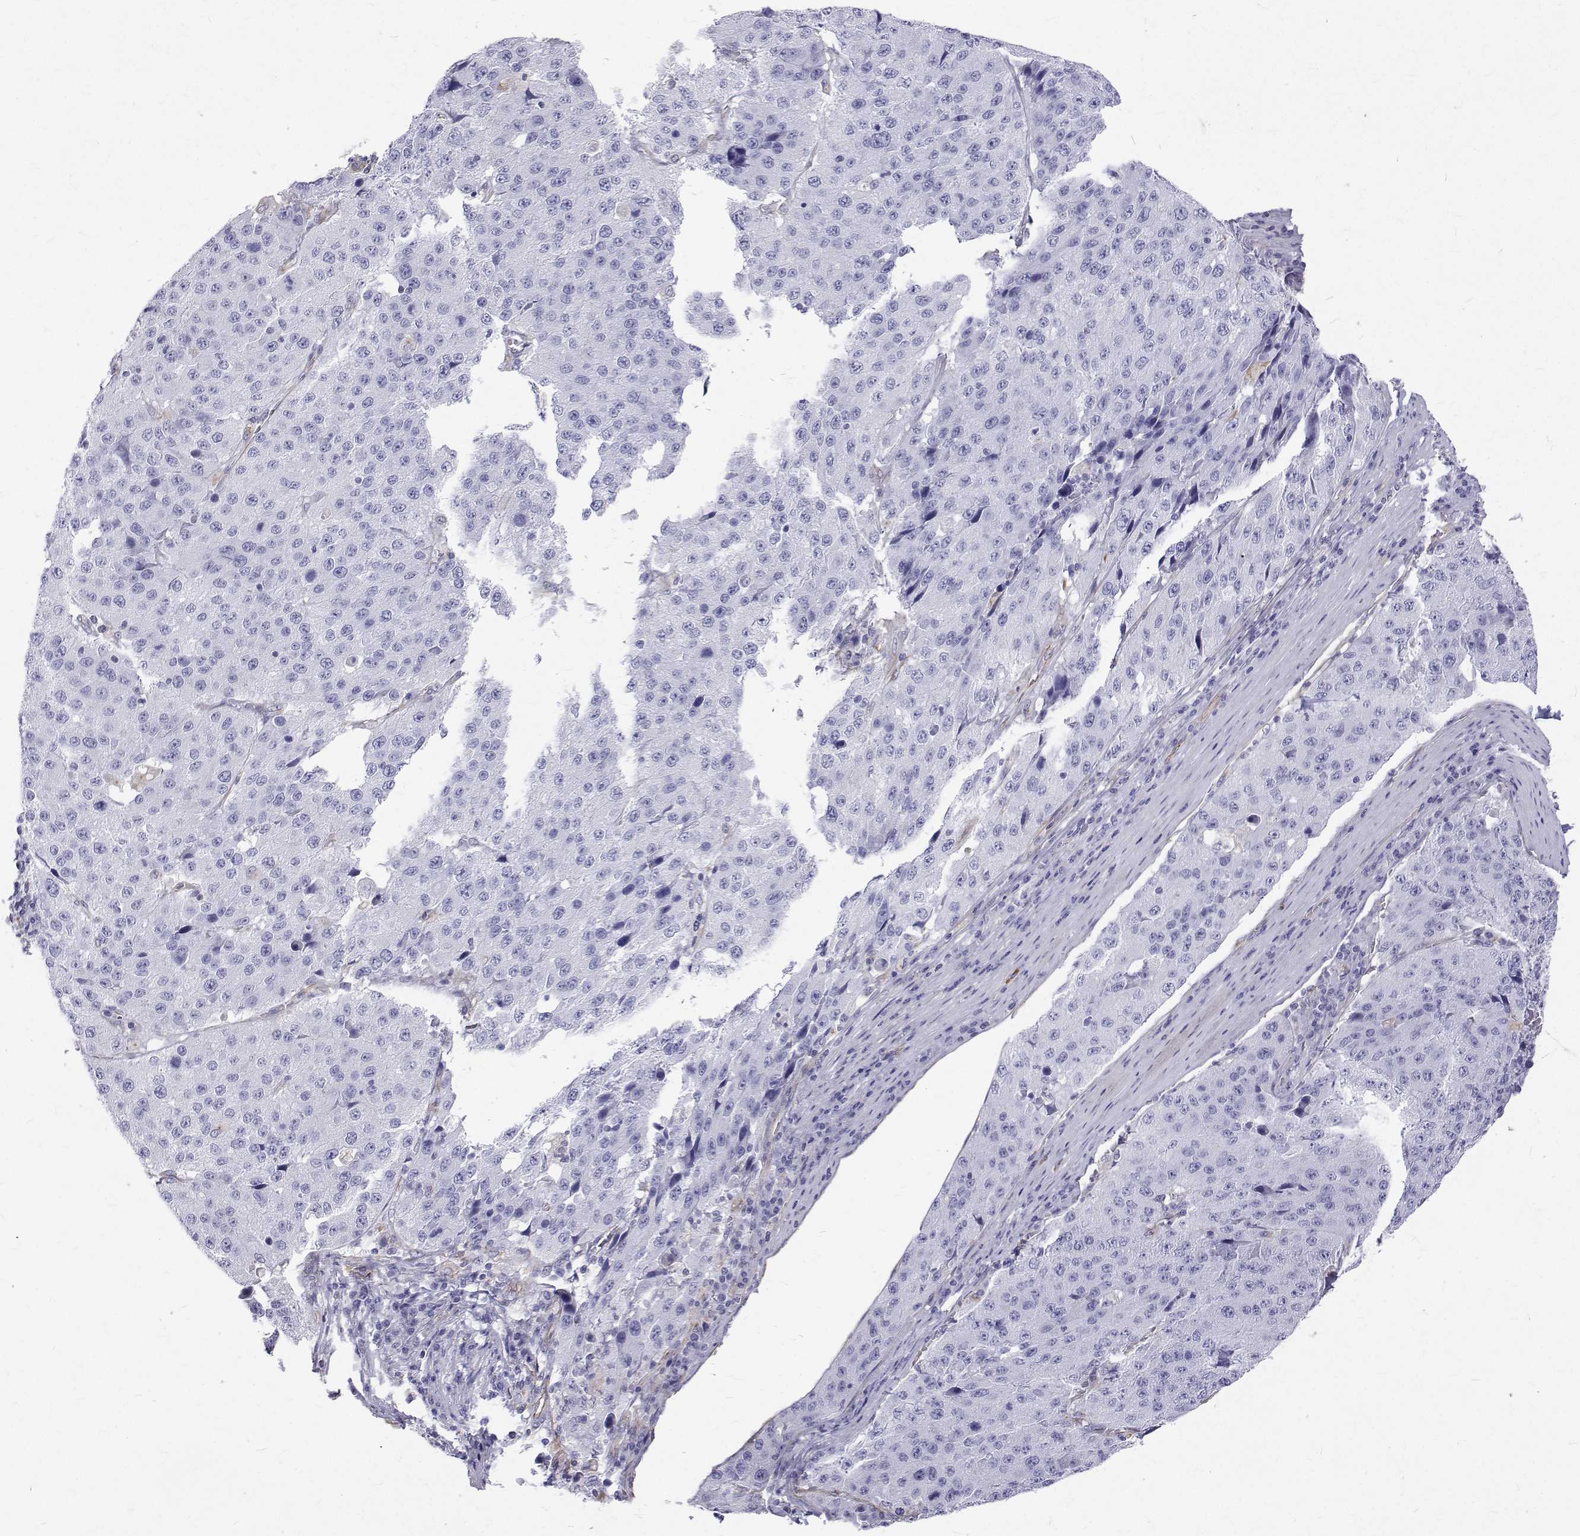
{"staining": {"intensity": "negative", "quantity": "none", "location": "none"}, "tissue": "stomach cancer", "cell_type": "Tumor cells", "image_type": "cancer", "snomed": [{"axis": "morphology", "description": "Adenocarcinoma, NOS"}, {"axis": "topography", "description": "Stomach"}], "caption": "Protein analysis of stomach cancer (adenocarcinoma) reveals no significant positivity in tumor cells.", "gene": "OPRPN", "patient": {"sex": "male", "age": 71}}